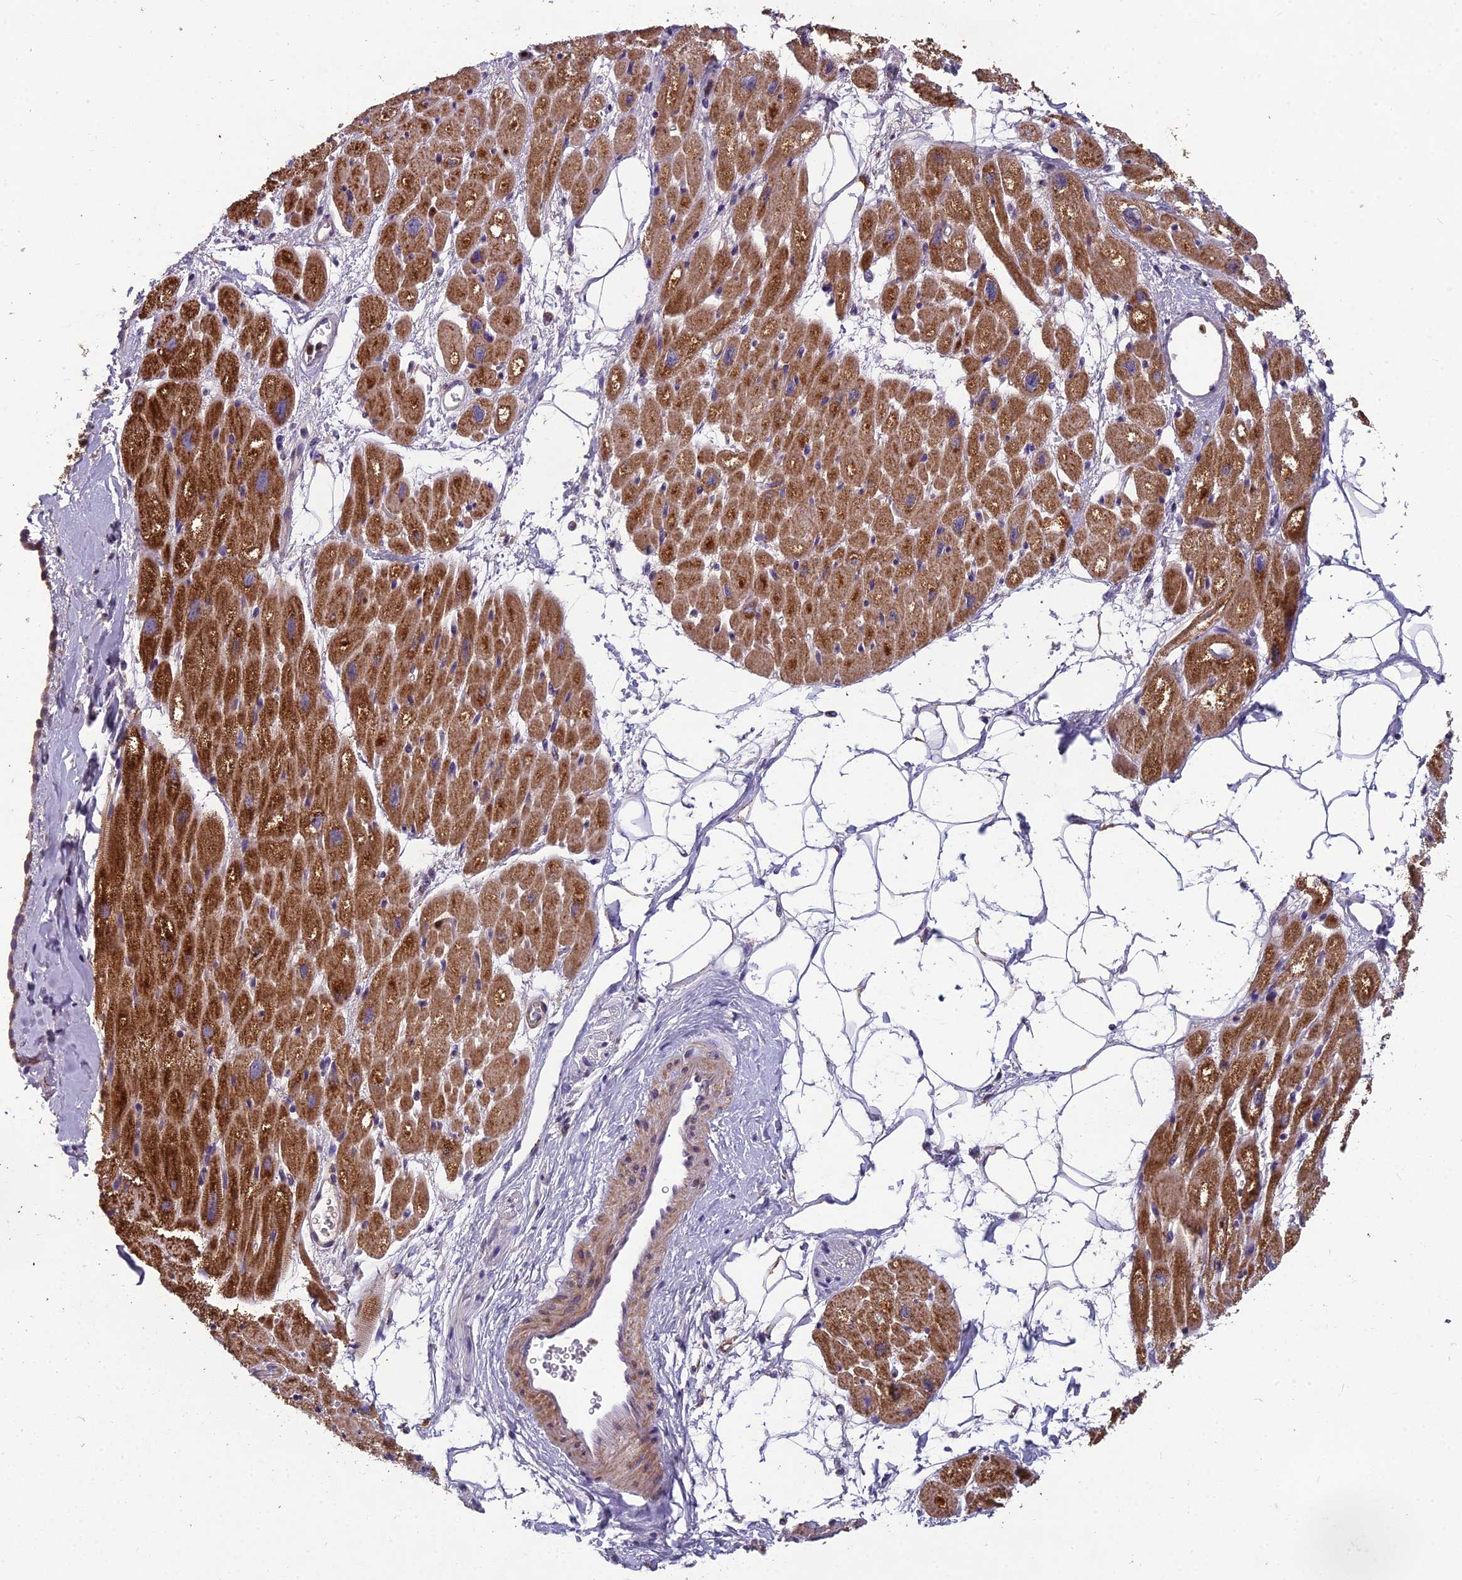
{"staining": {"intensity": "strong", "quantity": ">75%", "location": "cytoplasmic/membranous"}, "tissue": "heart muscle", "cell_type": "Cardiomyocytes", "image_type": "normal", "snomed": [{"axis": "morphology", "description": "Normal tissue, NOS"}, {"axis": "topography", "description": "Heart"}], "caption": "Immunohistochemical staining of benign heart muscle shows high levels of strong cytoplasmic/membranous expression in about >75% of cardiomyocytes.", "gene": "ENSG00000188897", "patient": {"sex": "male", "age": 50}}